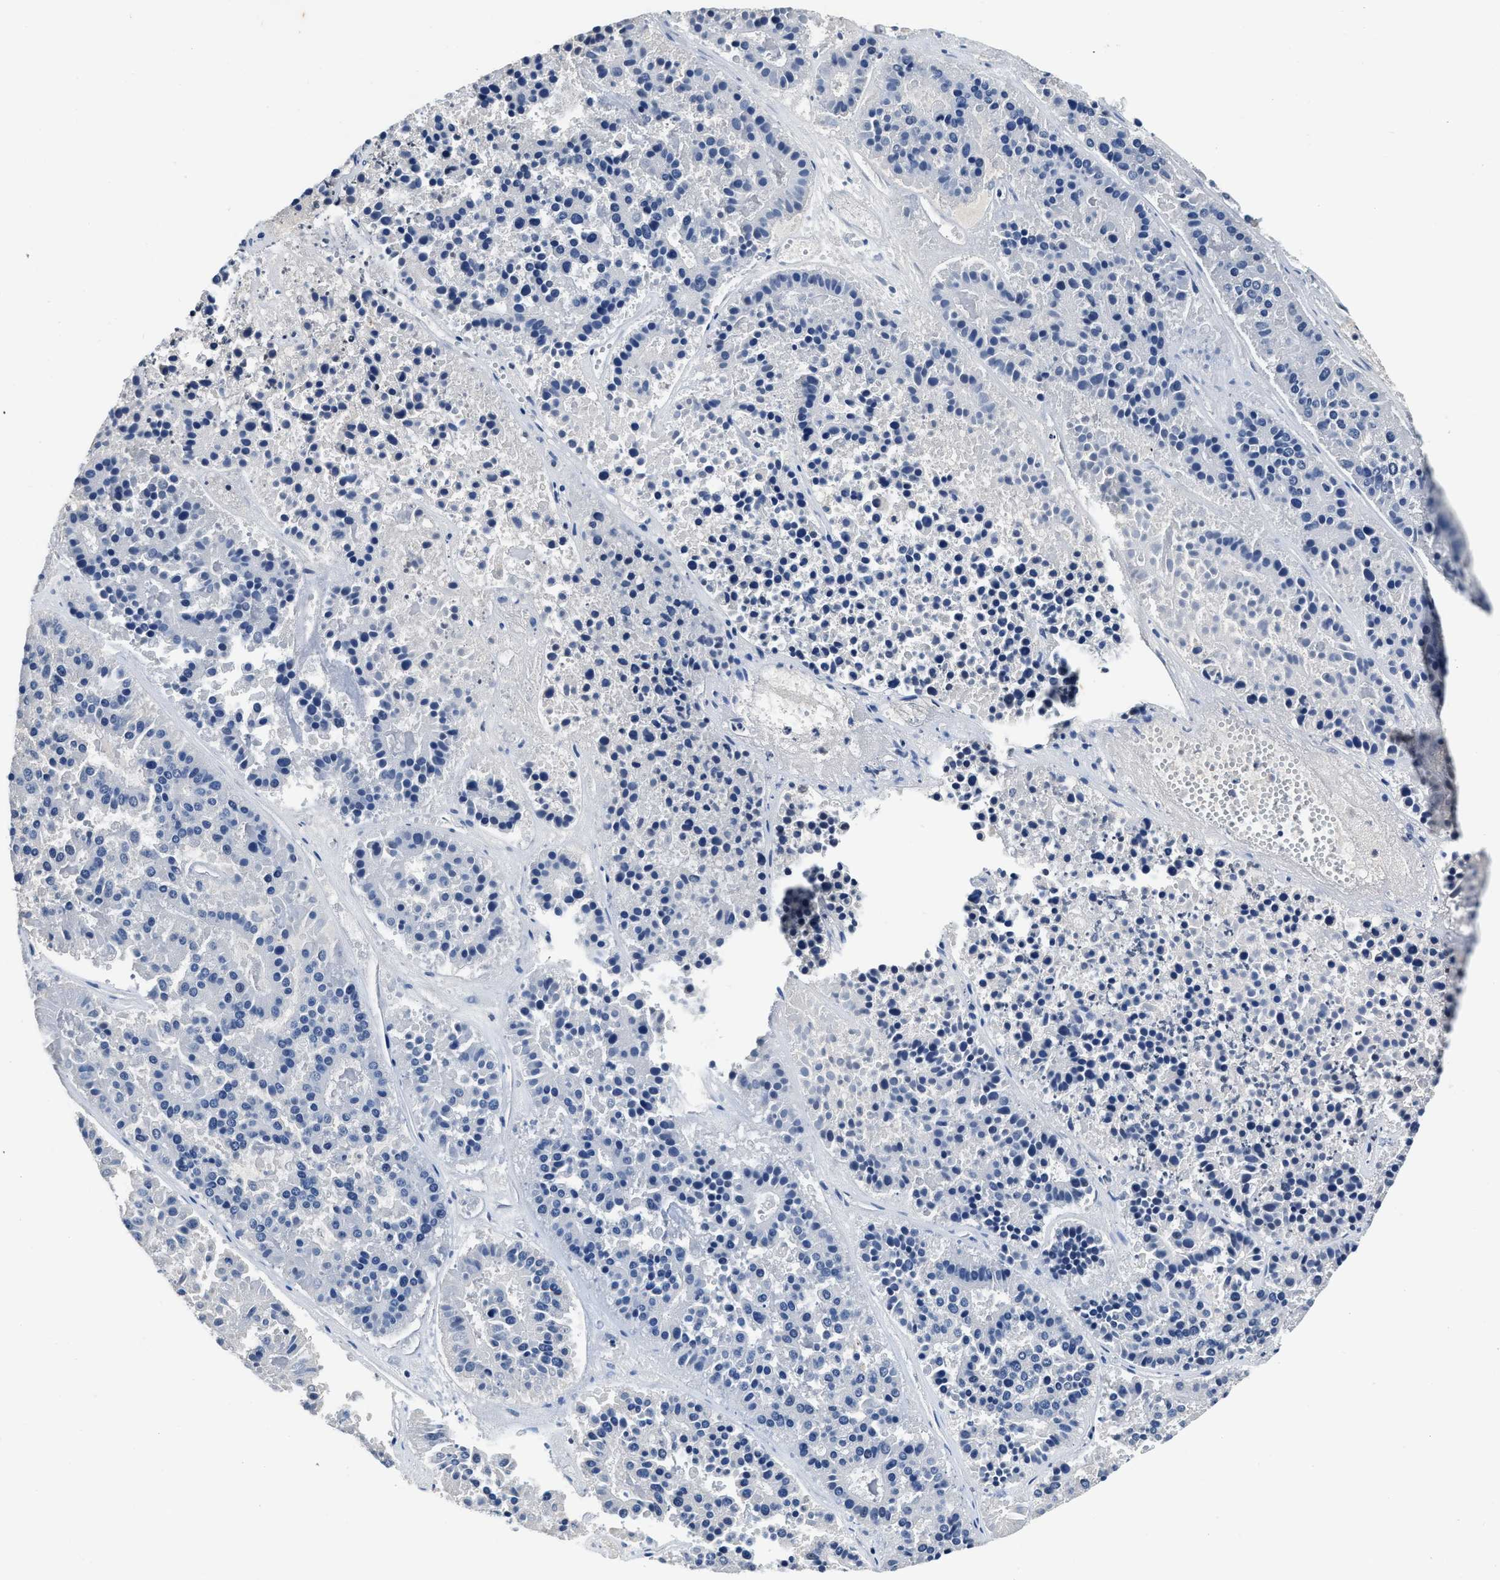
{"staining": {"intensity": "negative", "quantity": "none", "location": "none"}, "tissue": "pancreatic cancer", "cell_type": "Tumor cells", "image_type": "cancer", "snomed": [{"axis": "morphology", "description": "Adenocarcinoma, NOS"}, {"axis": "topography", "description": "Pancreas"}], "caption": "Pancreatic adenocarcinoma was stained to show a protein in brown. There is no significant staining in tumor cells. Brightfield microscopy of immunohistochemistry stained with DAB (3,3'-diaminobenzidine) (brown) and hematoxylin (blue), captured at high magnification.", "gene": "FBLN2", "patient": {"sex": "male", "age": 50}}